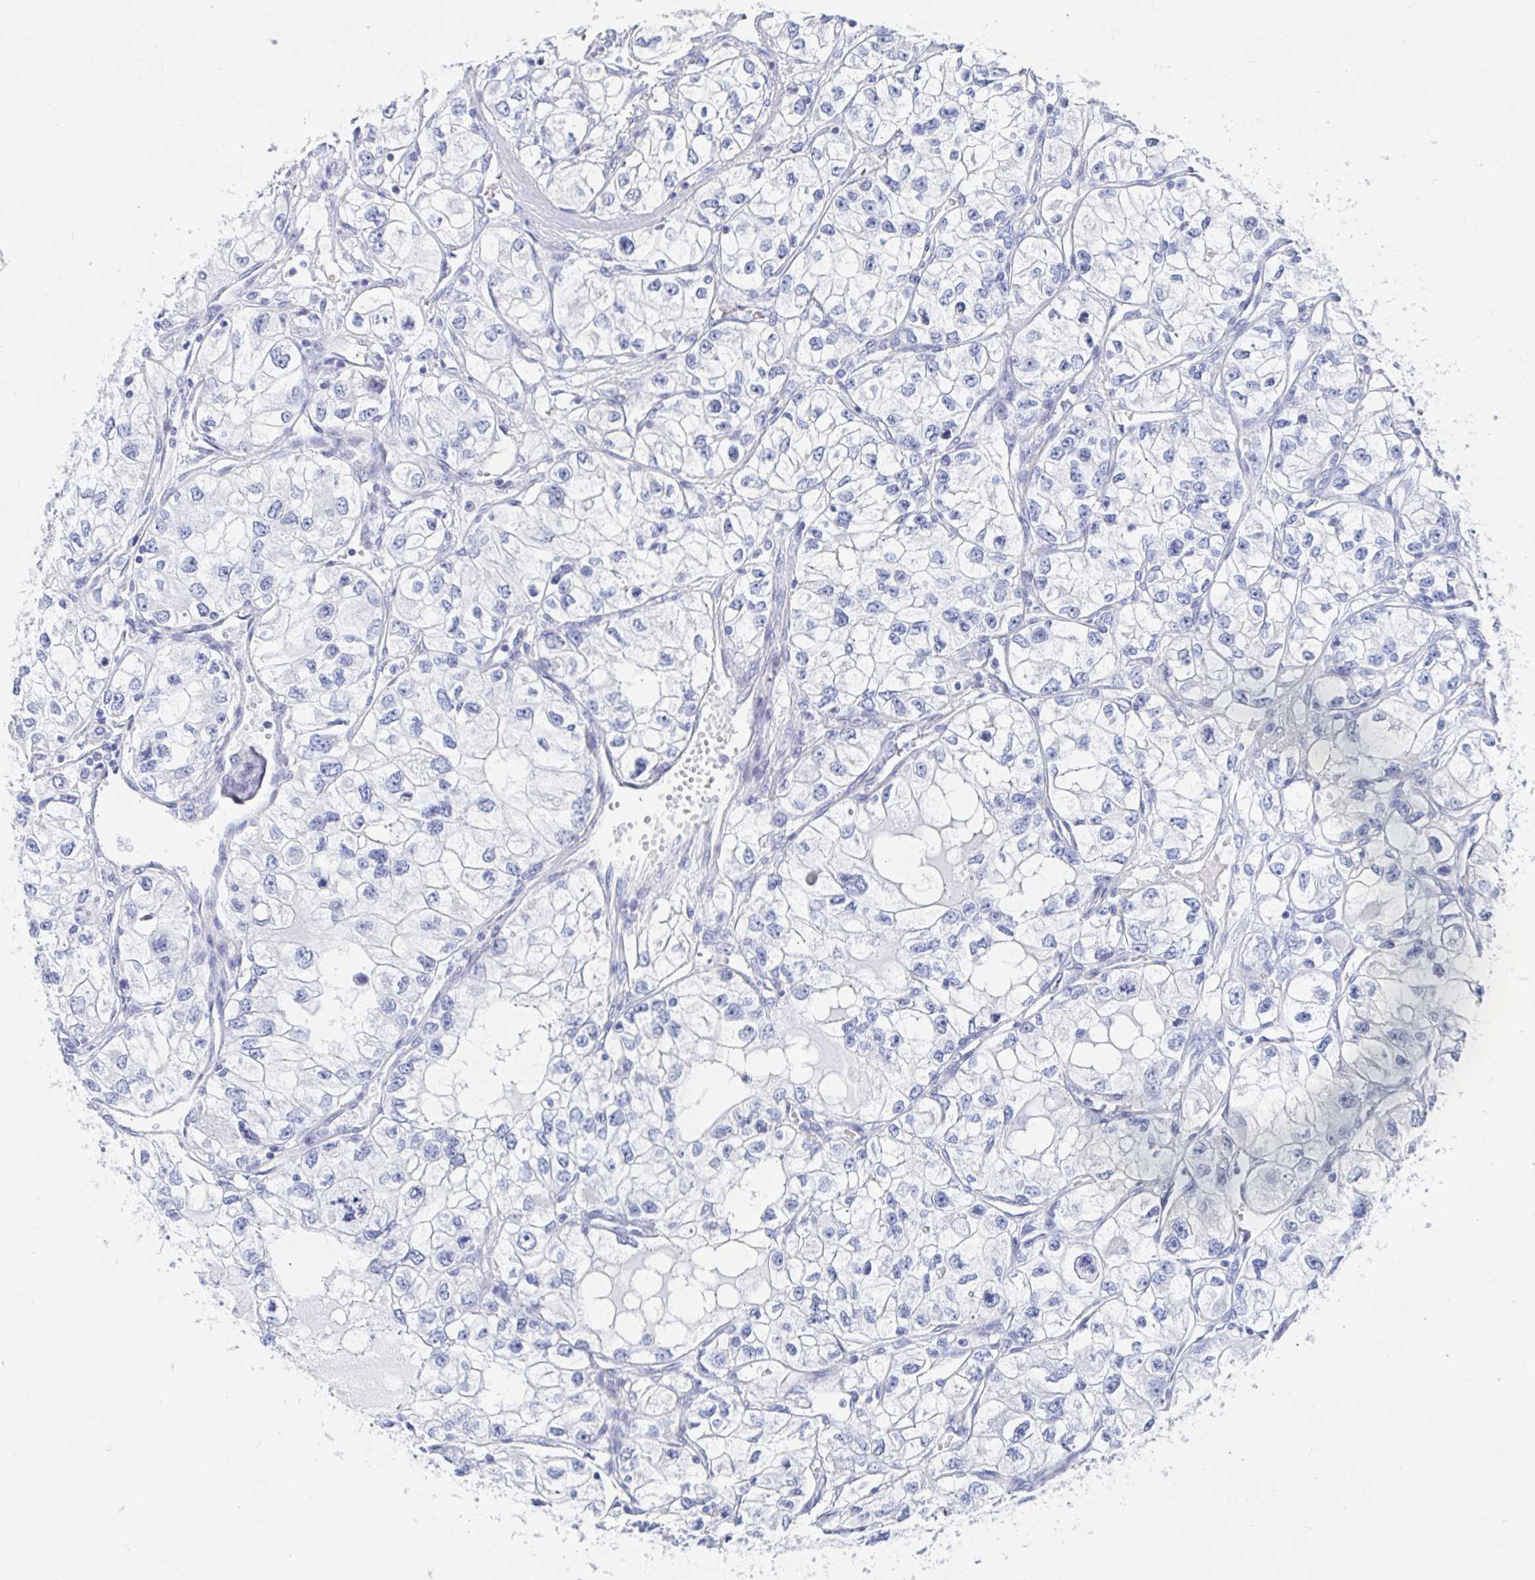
{"staining": {"intensity": "negative", "quantity": "none", "location": "none"}, "tissue": "renal cancer", "cell_type": "Tumor cells", "image_type": "cancer", "snomed": [{"axis": "morphology", "description": "Adenocarcinoma, NOS"}, {"axis": "topography", "description": "Kidney"}], "caption": "Immunohistochemical staining of adenocarcinoma (renal) shows no significant staining in tumor cells.", "gene": "PACSIN1", "patient": {"sex": "female", "age": 59}}